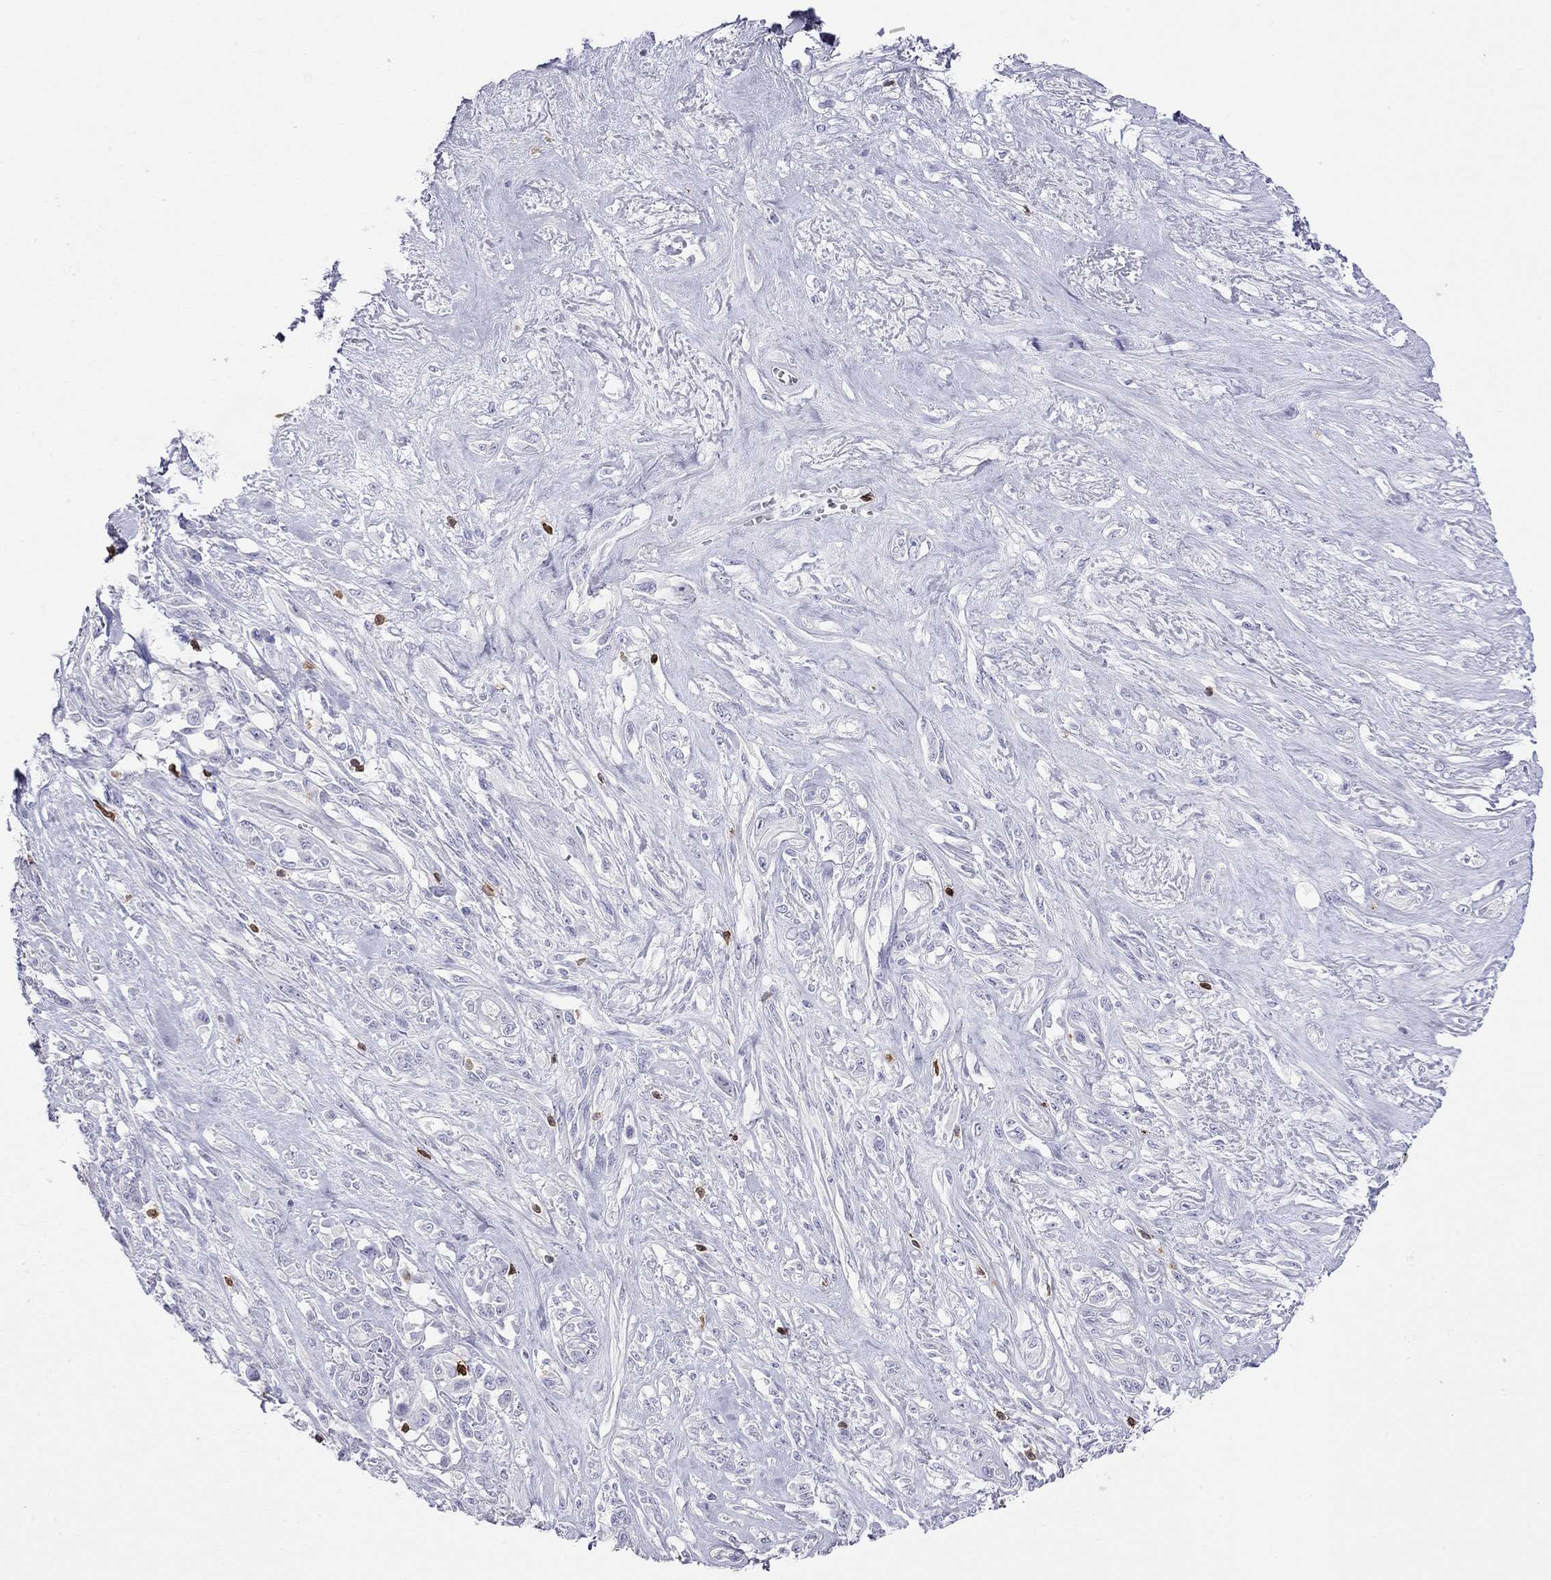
{"staining": {"intensity": "negative", "quantity": "none", "location": "none"}, "tissue": "melanoma", "cell_type": "Tumor cells", "image_type": "cancer", "snomed": [{"axis": "morphology", "description": "Malignant melanoma, NOS"}, {"axis": "topography", "description": "Skin"}], "caption": "DAB immunohistochemical staining of malignant melanoma demonstrates no significant staining in tumor cells.", "gene": "SH2D2A", "patient": {"sex": "female", "age": 91}}